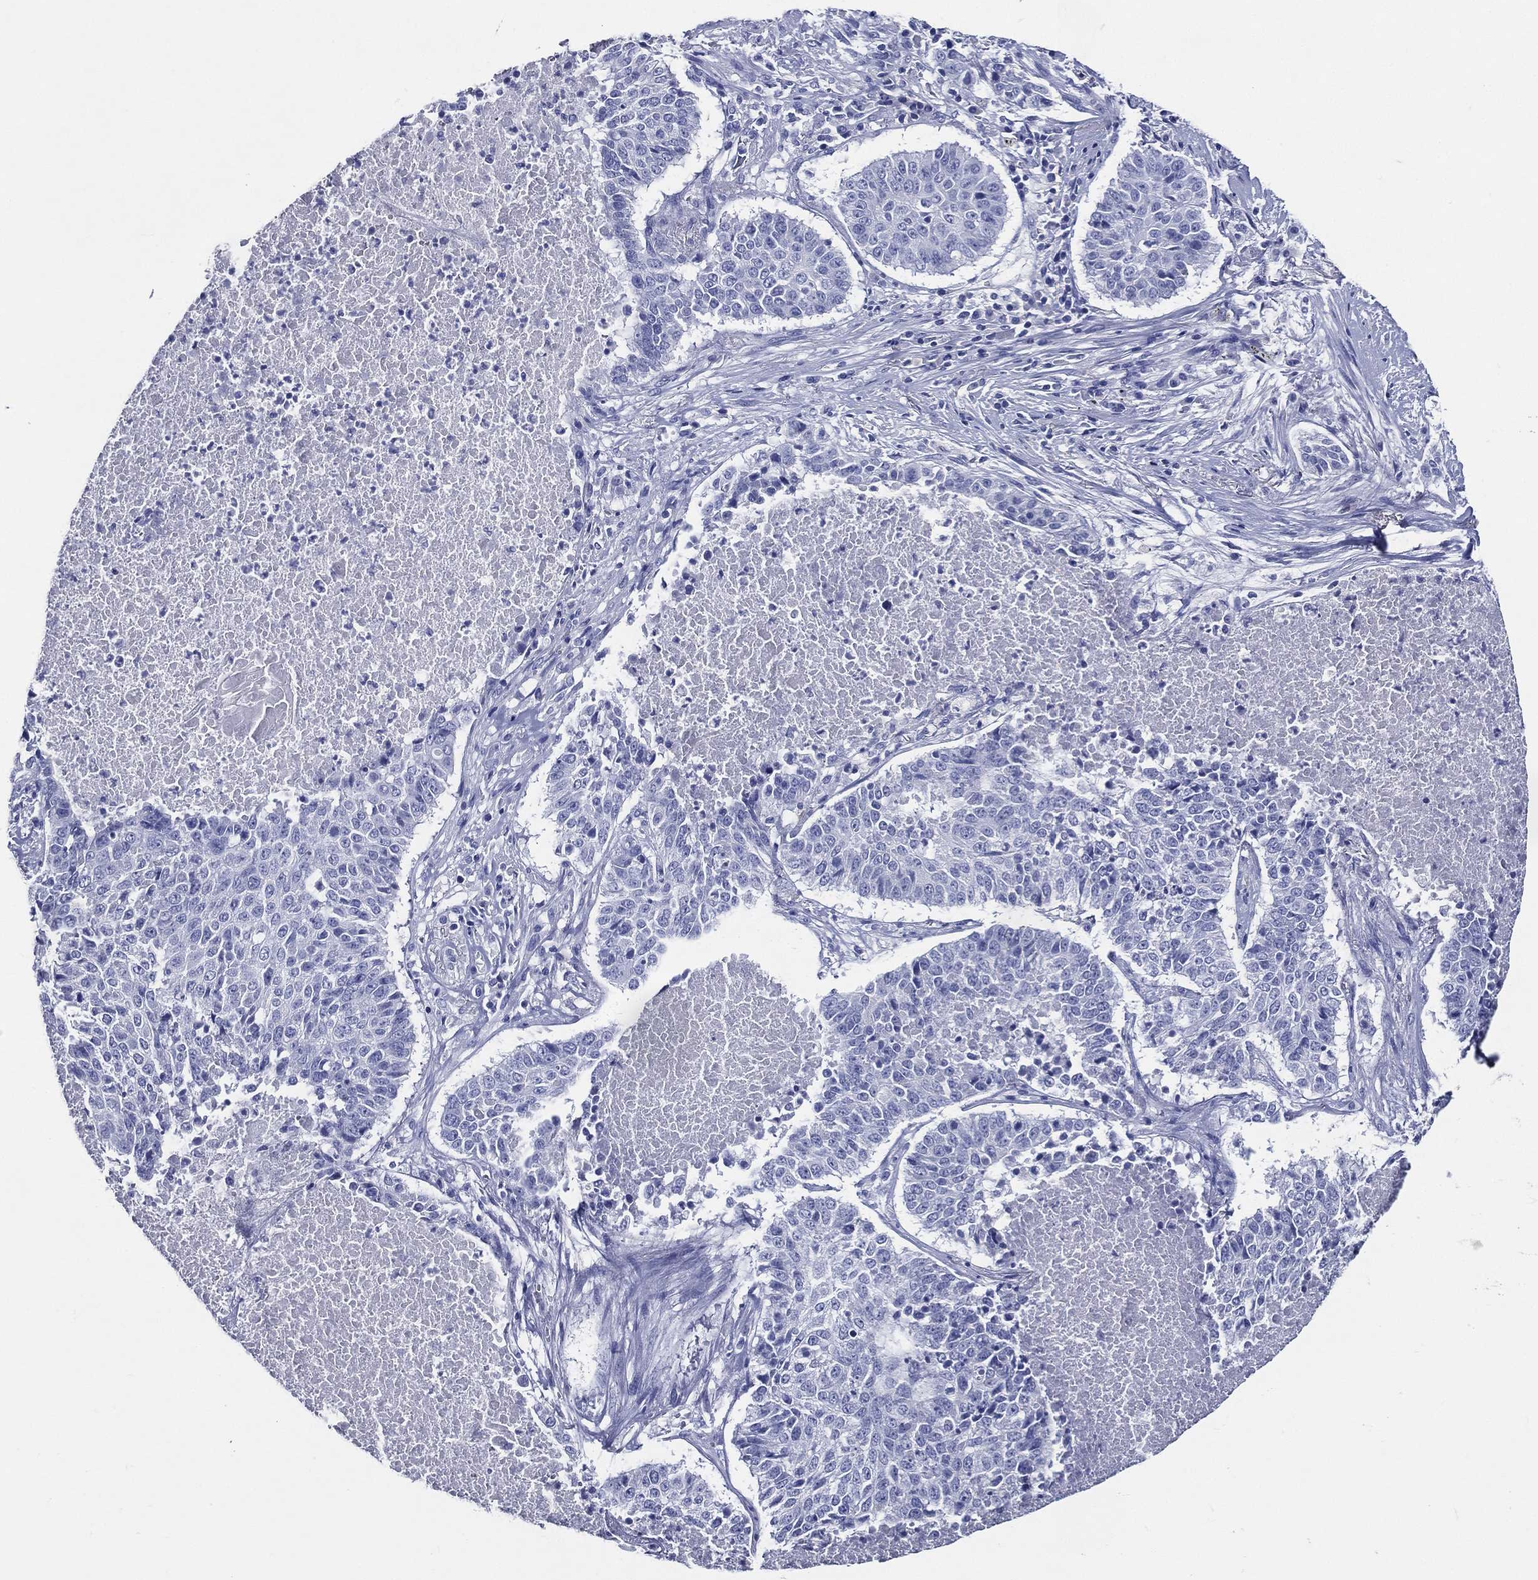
{"staining": {"intensity": "negative", "quantity": "none", "location": "none"}, "tissue": "lung cancer", "cell_type": "Tumor cells", "image_type": "cancer", "snomed": [{"axis": "morphology", "description": "Squamous cell carcinoma, NOS"}, {"axis": "topography", "description": "Lung"}], "caption": "Tumor cells show no significant protein positivity in lung cancer (squamous cell carcinoma).", "gene": "ACE2", "patient": {"sex": "male", "age": 64}}